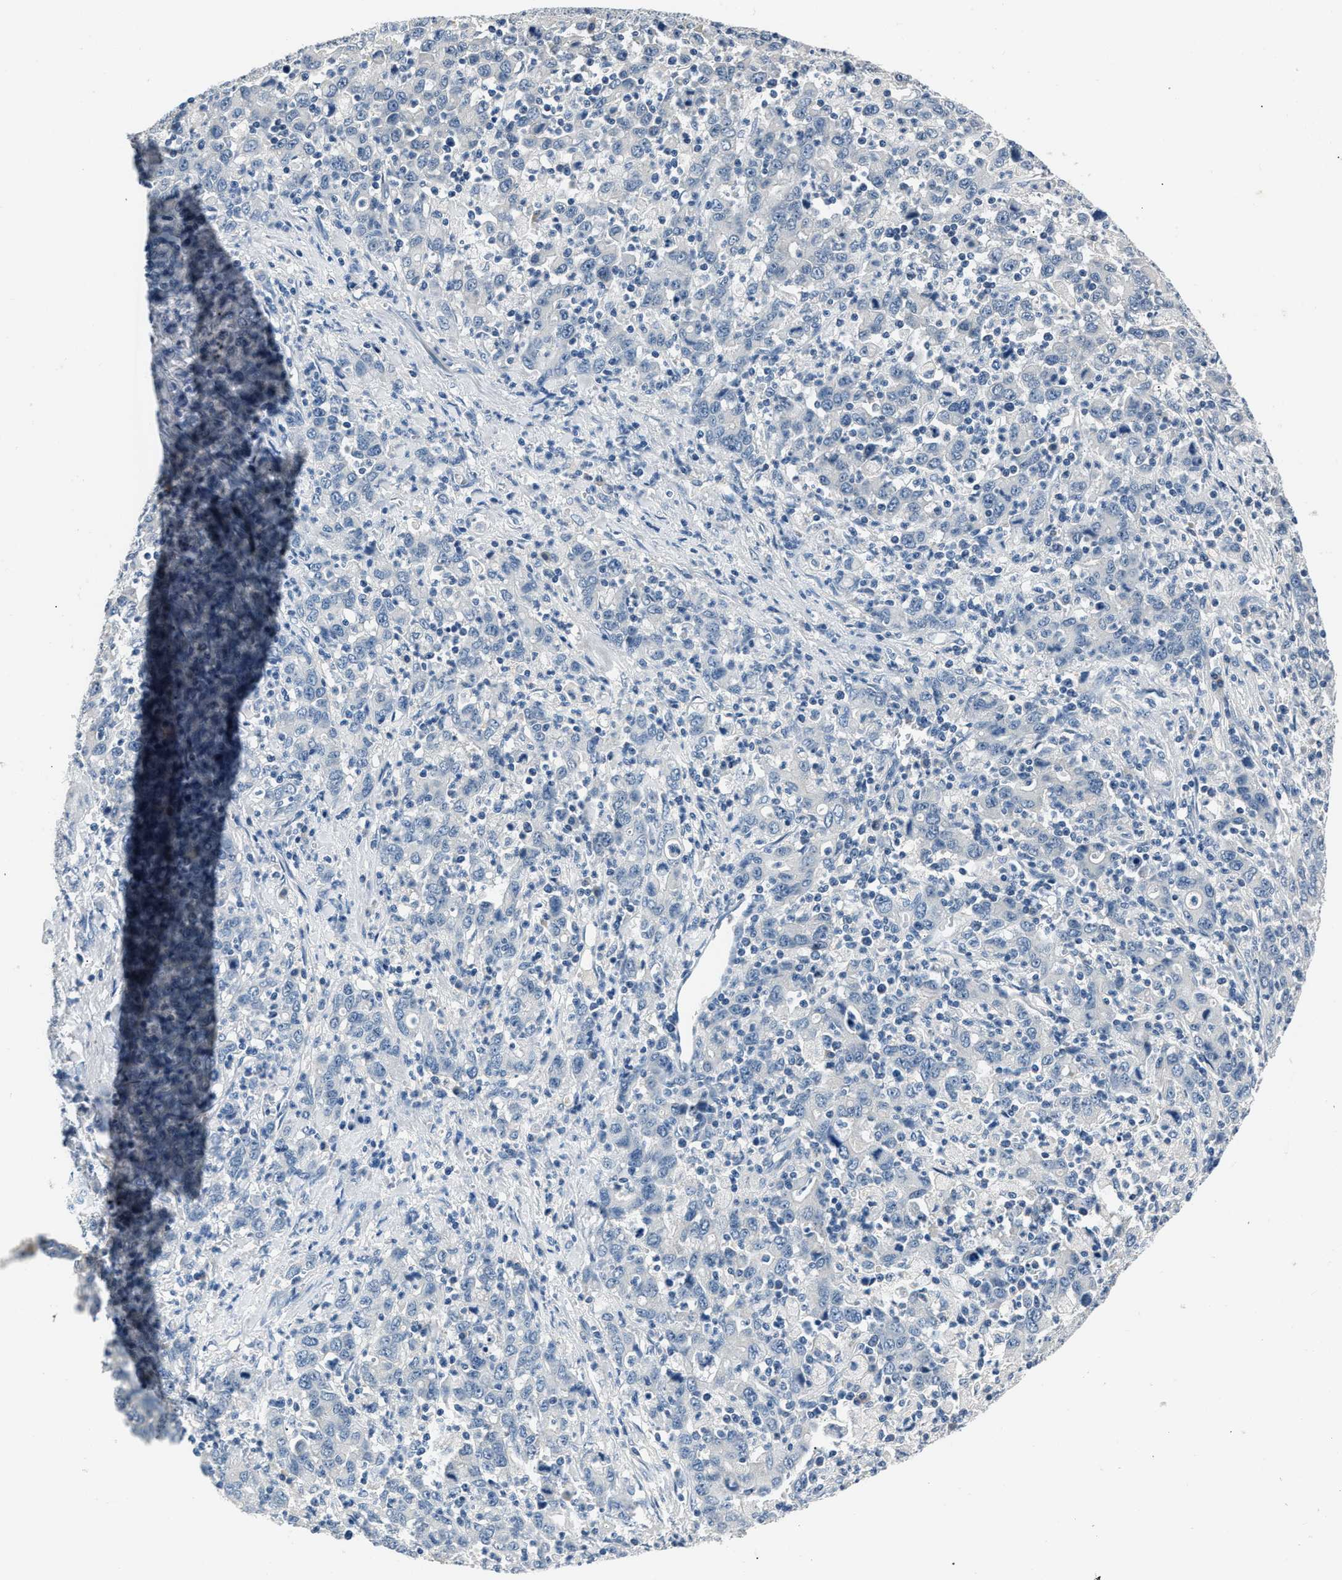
{"staining": {"intensity": "negative", "quantity": "none", "location": "none"}, "tissue": "stomach cancer", "cell_type": "Tumor cells", "image_type": "cancer", "snomed": [{"axis": "morphology", "description": "Adenocarcinoma, NOS"}, {"axis": "topography", "description": "Stomach, upper"}], "caption": "High power microscopy image of an immunohistochemistry histopathology image of stomach cancer, revealing no significant positivity in tumor cells.", "gene": "INHA", "patient": {"sex": "male", "age": 69}}